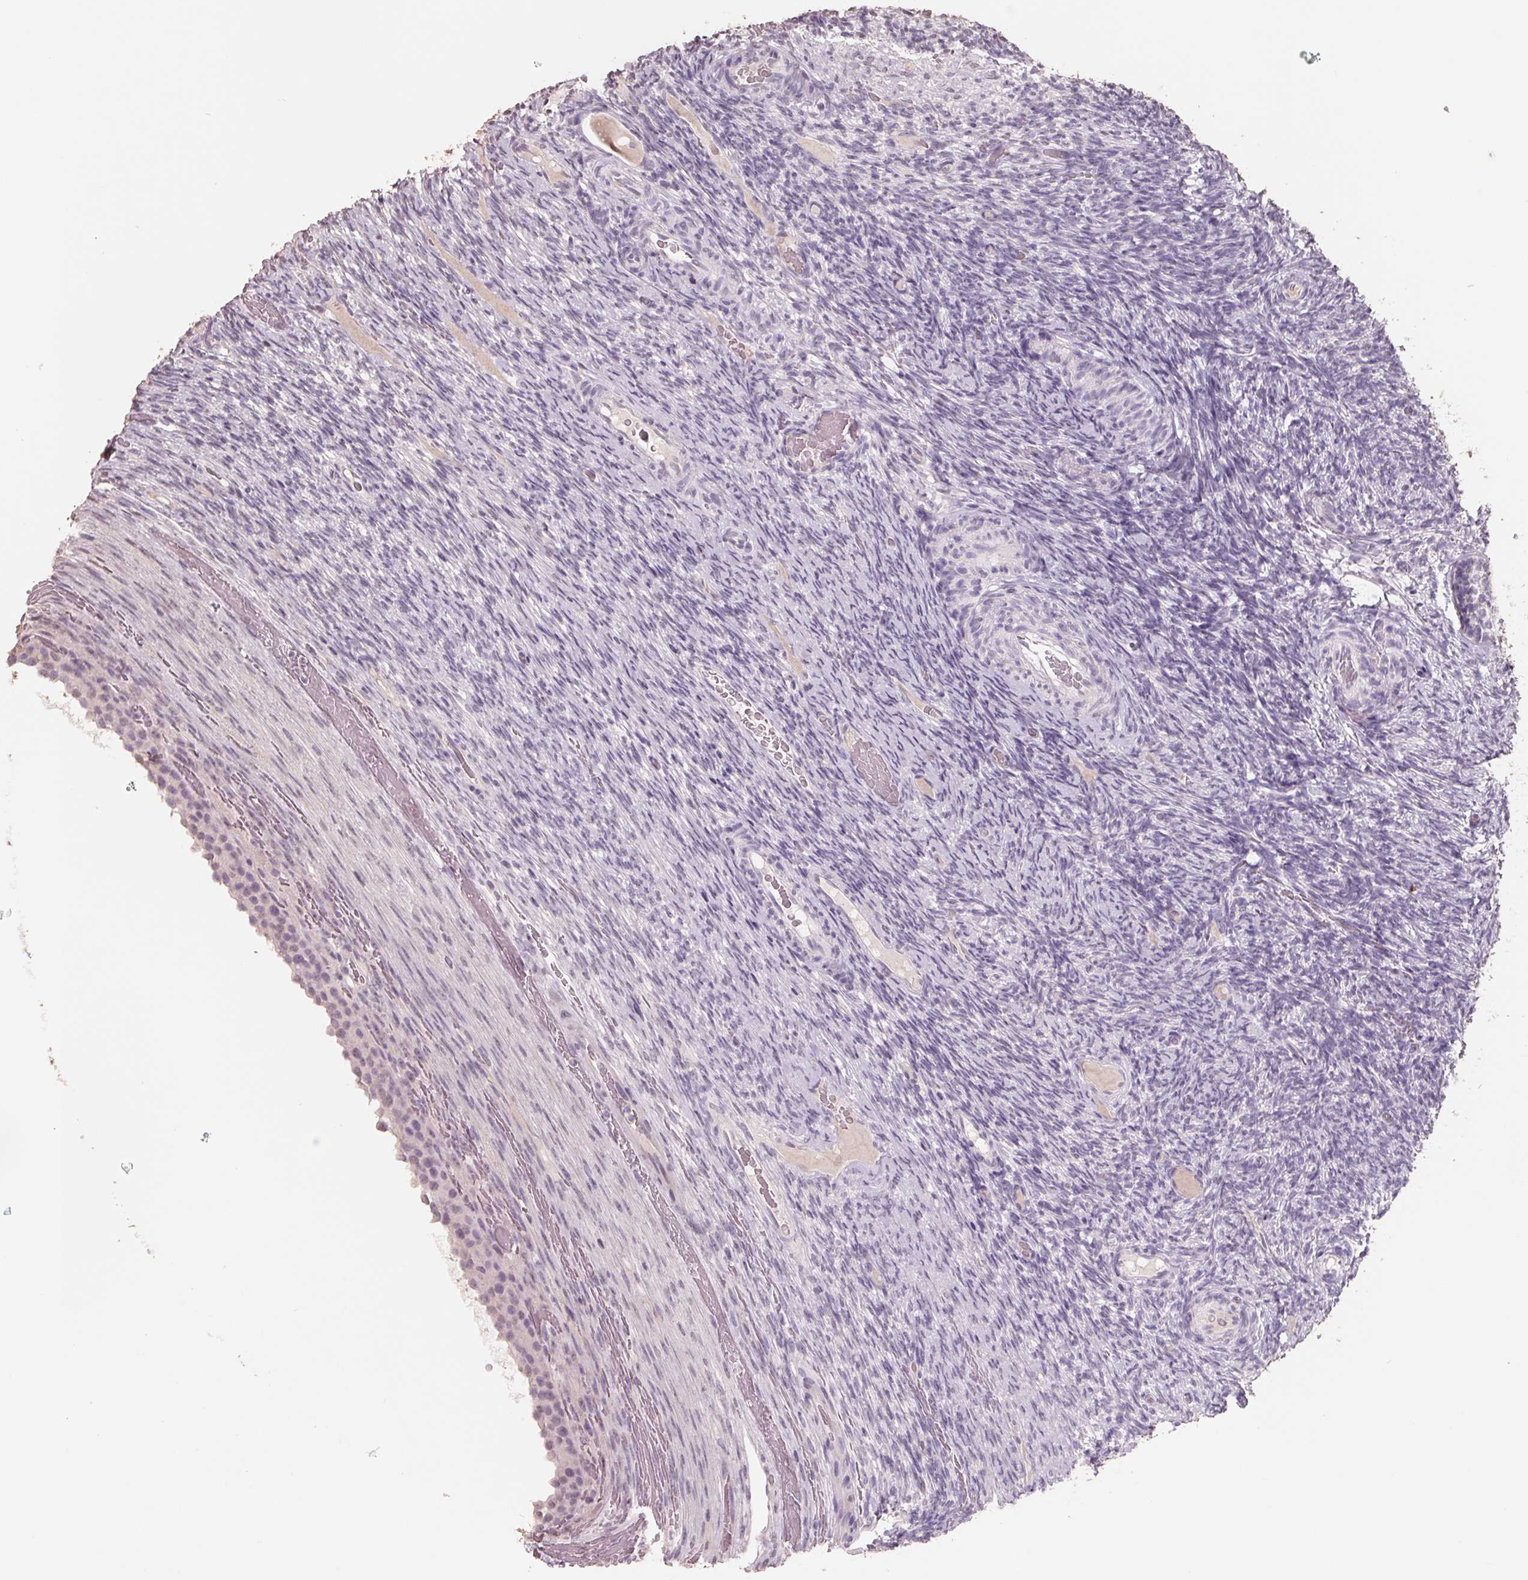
{"staining": {"intensity": "negative", "quantity": "none", "location": "none"}, "tissue": "ovary", "cell_type": "Ovarian stroma cells", "image_type": "normal", "snomed": [{"axis": "morphology", "description": "Normal tissue, NOS"}, {"axis": "topography", "description": "Ovary"}], "caption": "Ovary stained for a protein using IHC displays no expression ovarian stroma cells.", "gene": "FTCD", "patient": {"sex": "female", "age": 34}}